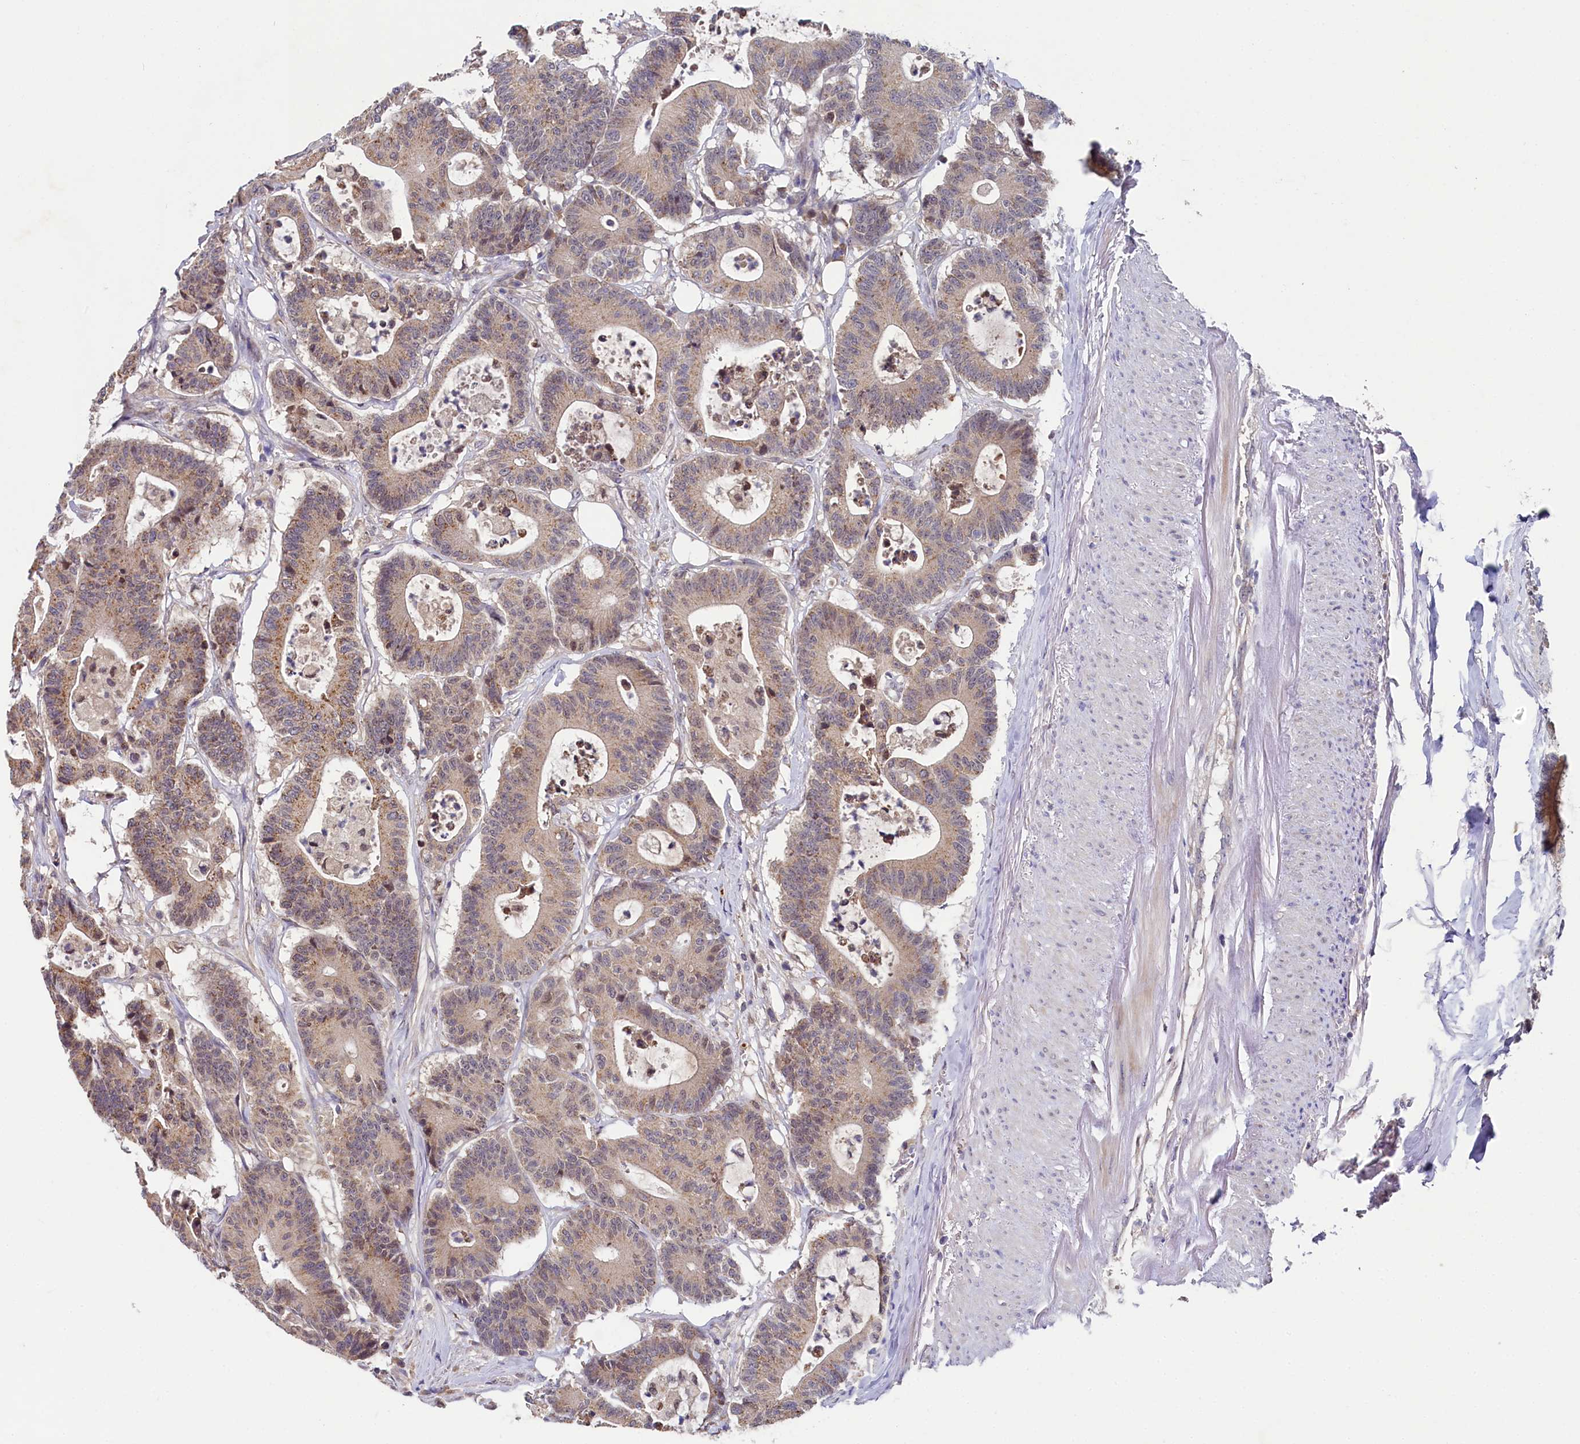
{"staining": {"intensity": "weak", "quantity": ">75%", "location": "cytoplasmic/membranous"}, "tissue": "colorectal cancer", "cell_type": "Tumor cells", "image_type": "cancer", "snomed": [{"axis": "morphology", "description": "Adenocarcinoma, NOS"}, {"axis": "topography", "description": "Colon"}], "caption": "Weak cytoplasmic/membranous positivity for a protein is identified in approximately >75% of tumor cells of adenocarcinoma (colorectal) using immunohistochemistry (IHC).", "gene": "SPINK9", "patient": {"sex": "female", "age": 84}}